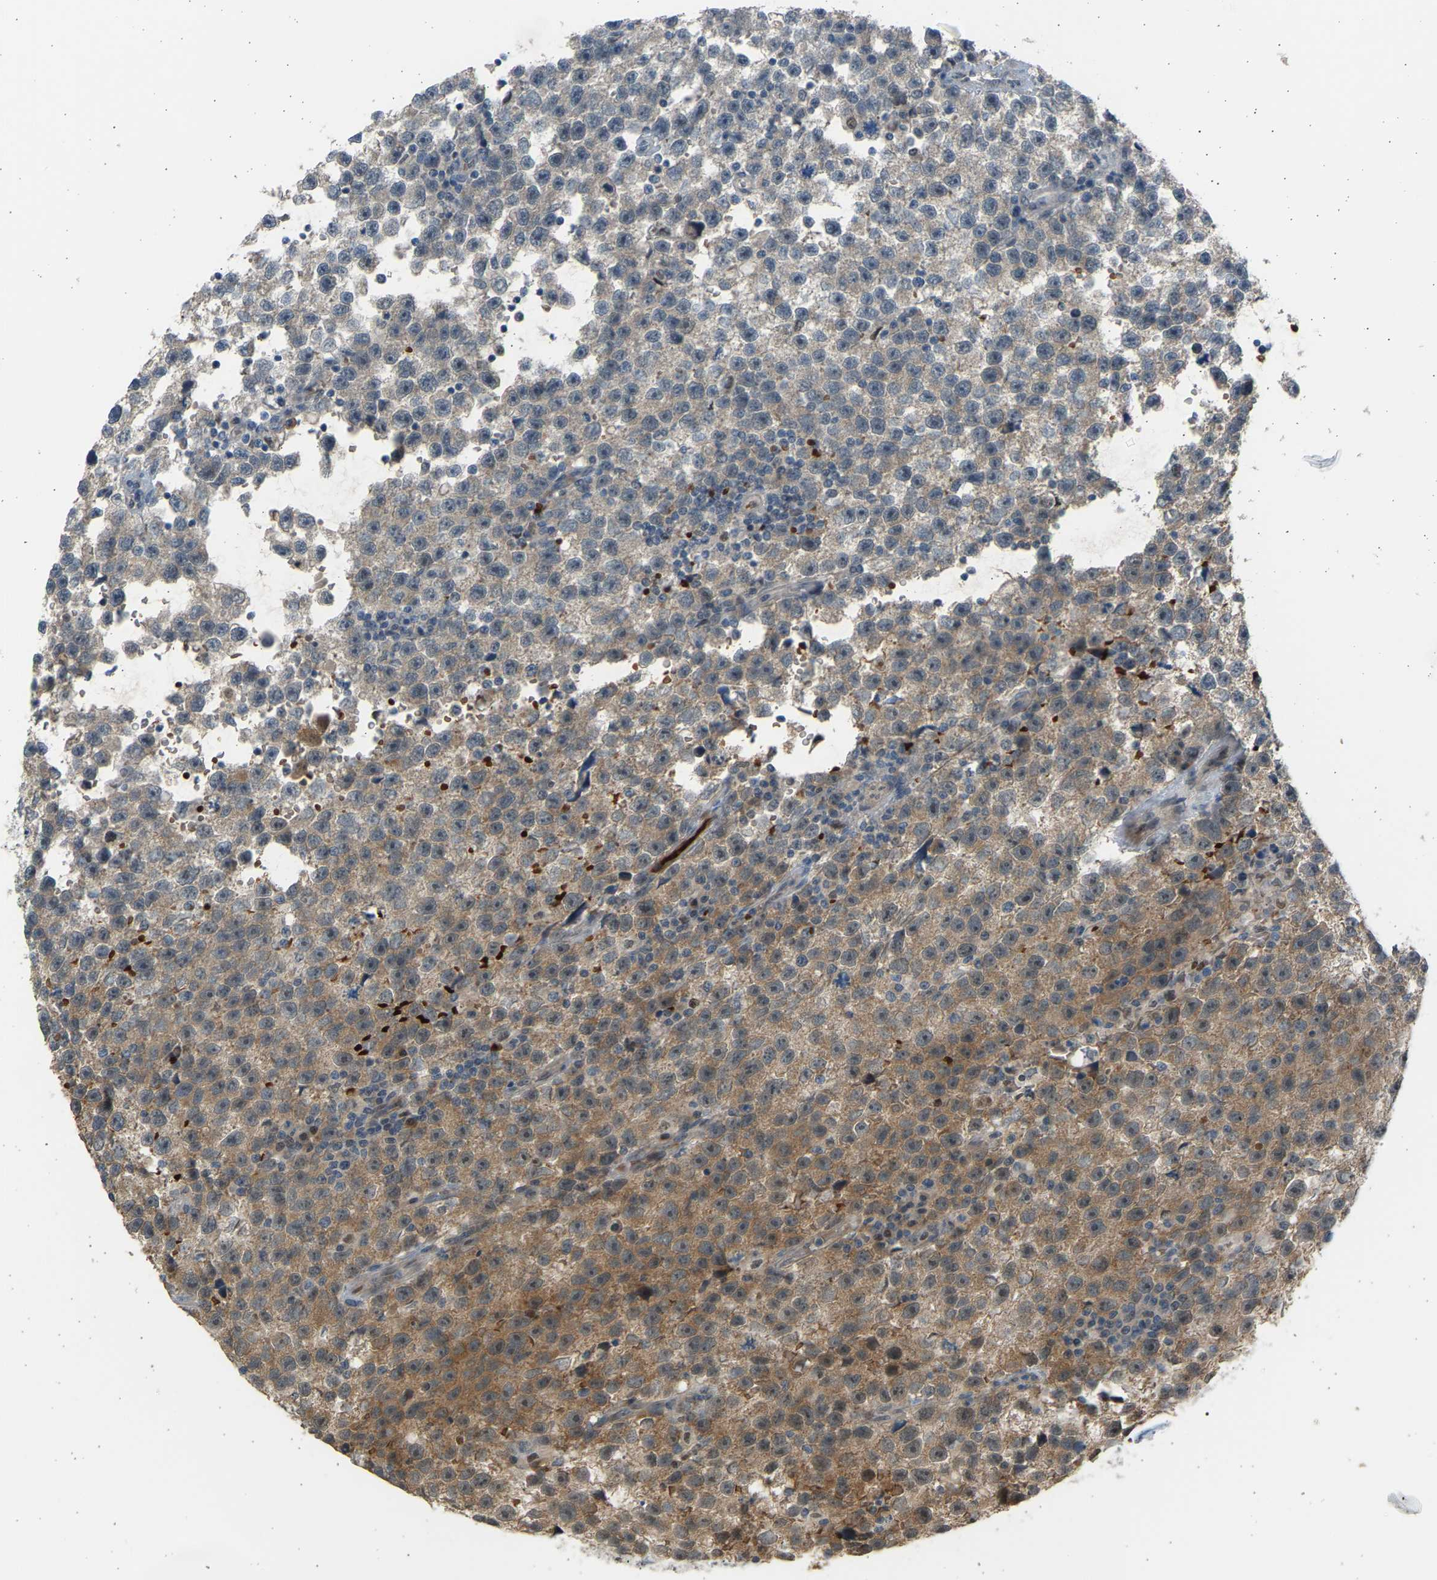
{"staining": {"intensity": "moderate", "quantity": "<25%", "location": "cytoplasmic/membranous,nuclear"}, "tissue": "testis cancer", "cell_type": "Tumor cells", "image_type": "cancer", "snomed": [{"axis": "morphology", "description": "Seminoma, NOS"}, {"axis": "topography", "description": "Testis"}], "caption": "Moderate cytoplasmic/membranous and nuclear protein expression is appreciated in about <25% of tumor cells in testis cancer. (Brightfield microscopy of DAB IHC at high magnification).", "gene": "BIRC2", "patient": {"sex": "male", "age": 33}}